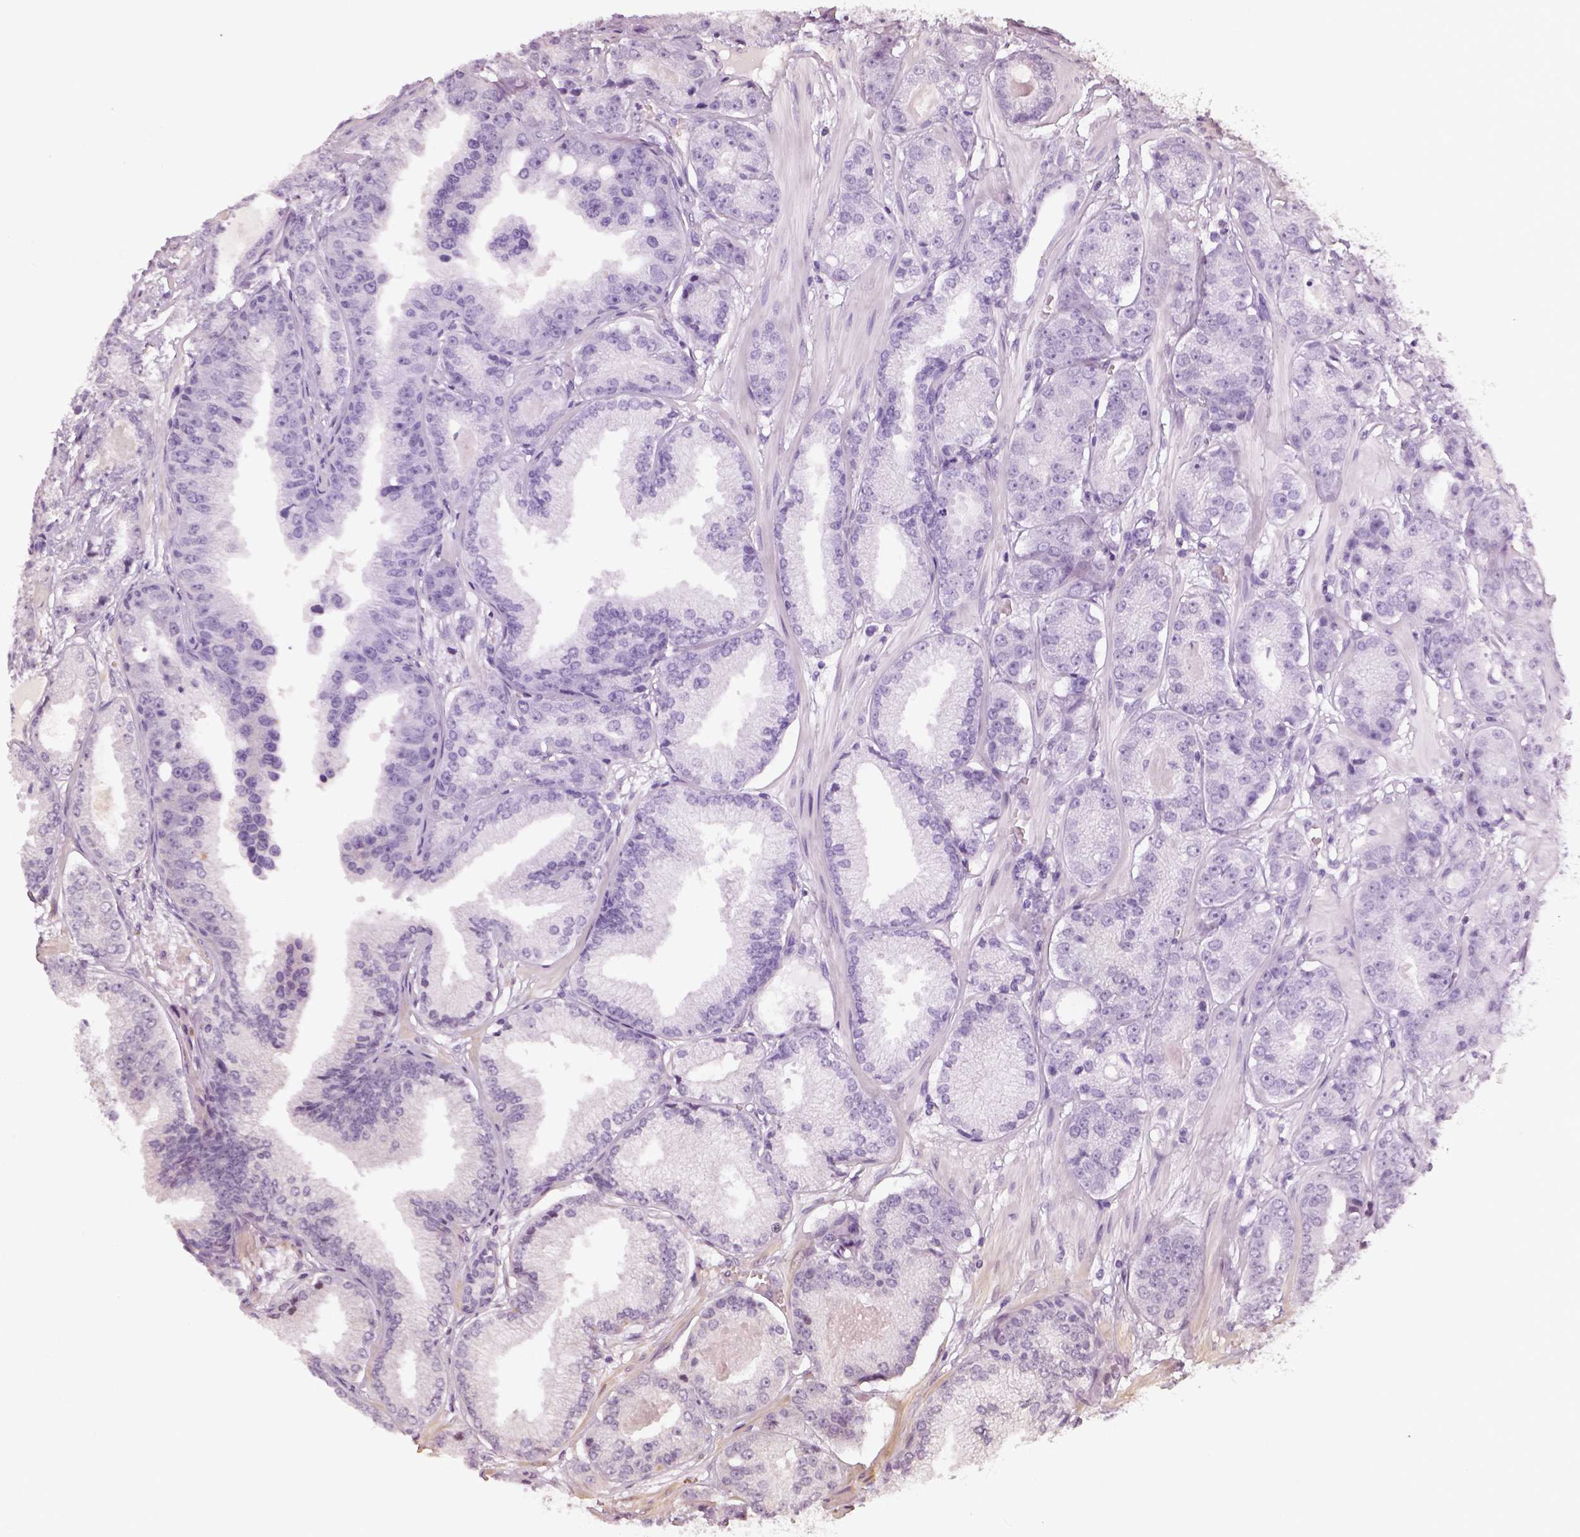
{"staining": {"intensity": "negative", "quantity": "none", "location": "none"}, "tissue": "prostate cancer", "cell_type": "Tumor cells", "image_type": "cancer", "snomed": [{"axis": "morphology", "description": "Adenocarcinoma, NOS"}, {"axis": "topography", "description": "Prostate"}], "caption": "High magnification brightfield microscopy of adenocarcinoma (prostate) stained with DAB (brown) and counterstained with hematoxylin (blue): tumor cells show no significant expression.", "gene": "NECAB1", "patient": {"sex": "male", "age": 64}}